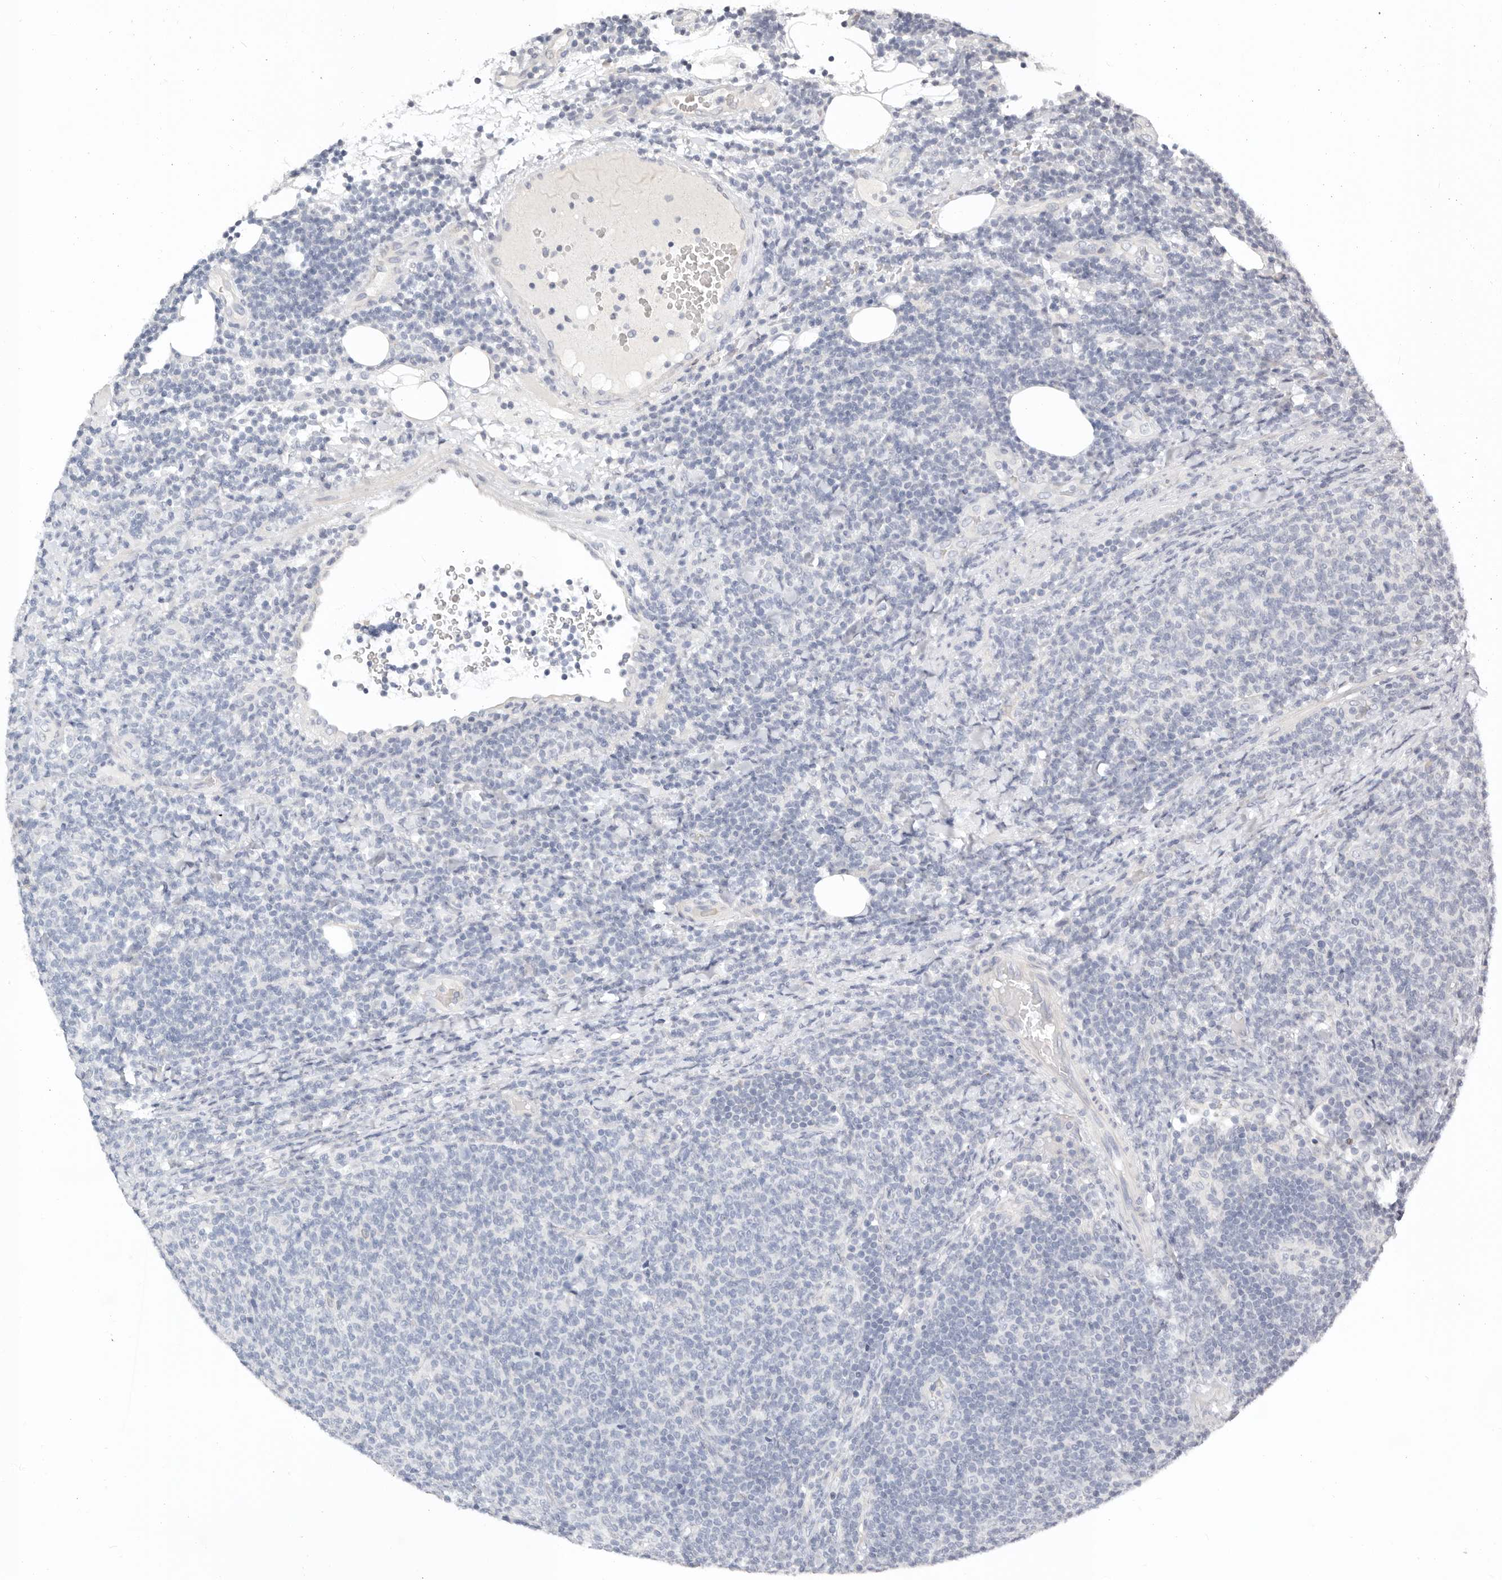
{"staining": {"intensity": "negative", "quantity": "none", "location": "none"}, "tissue": "lymphoma", "cell_type": "Tumor cells", "image_type": "cancer", "snomed": [{"axis": "morphology", "description": "Malignant lymphoma, non-Hodgkin's type, Low grade"}, {"axis": "topography", "description": "Lymph node"}], "caption": "DAB immunohistochemical staining of human low-grade malignant lymphoma, non-Hodgkin's type reveals no significant expression in tumor cells. The staining is performed using DAB brown chromogen with nuclei counter-stained in using hematoxylin.", "gene": "TMEM63B", "patient": {"sex": "male", "age": 66}}